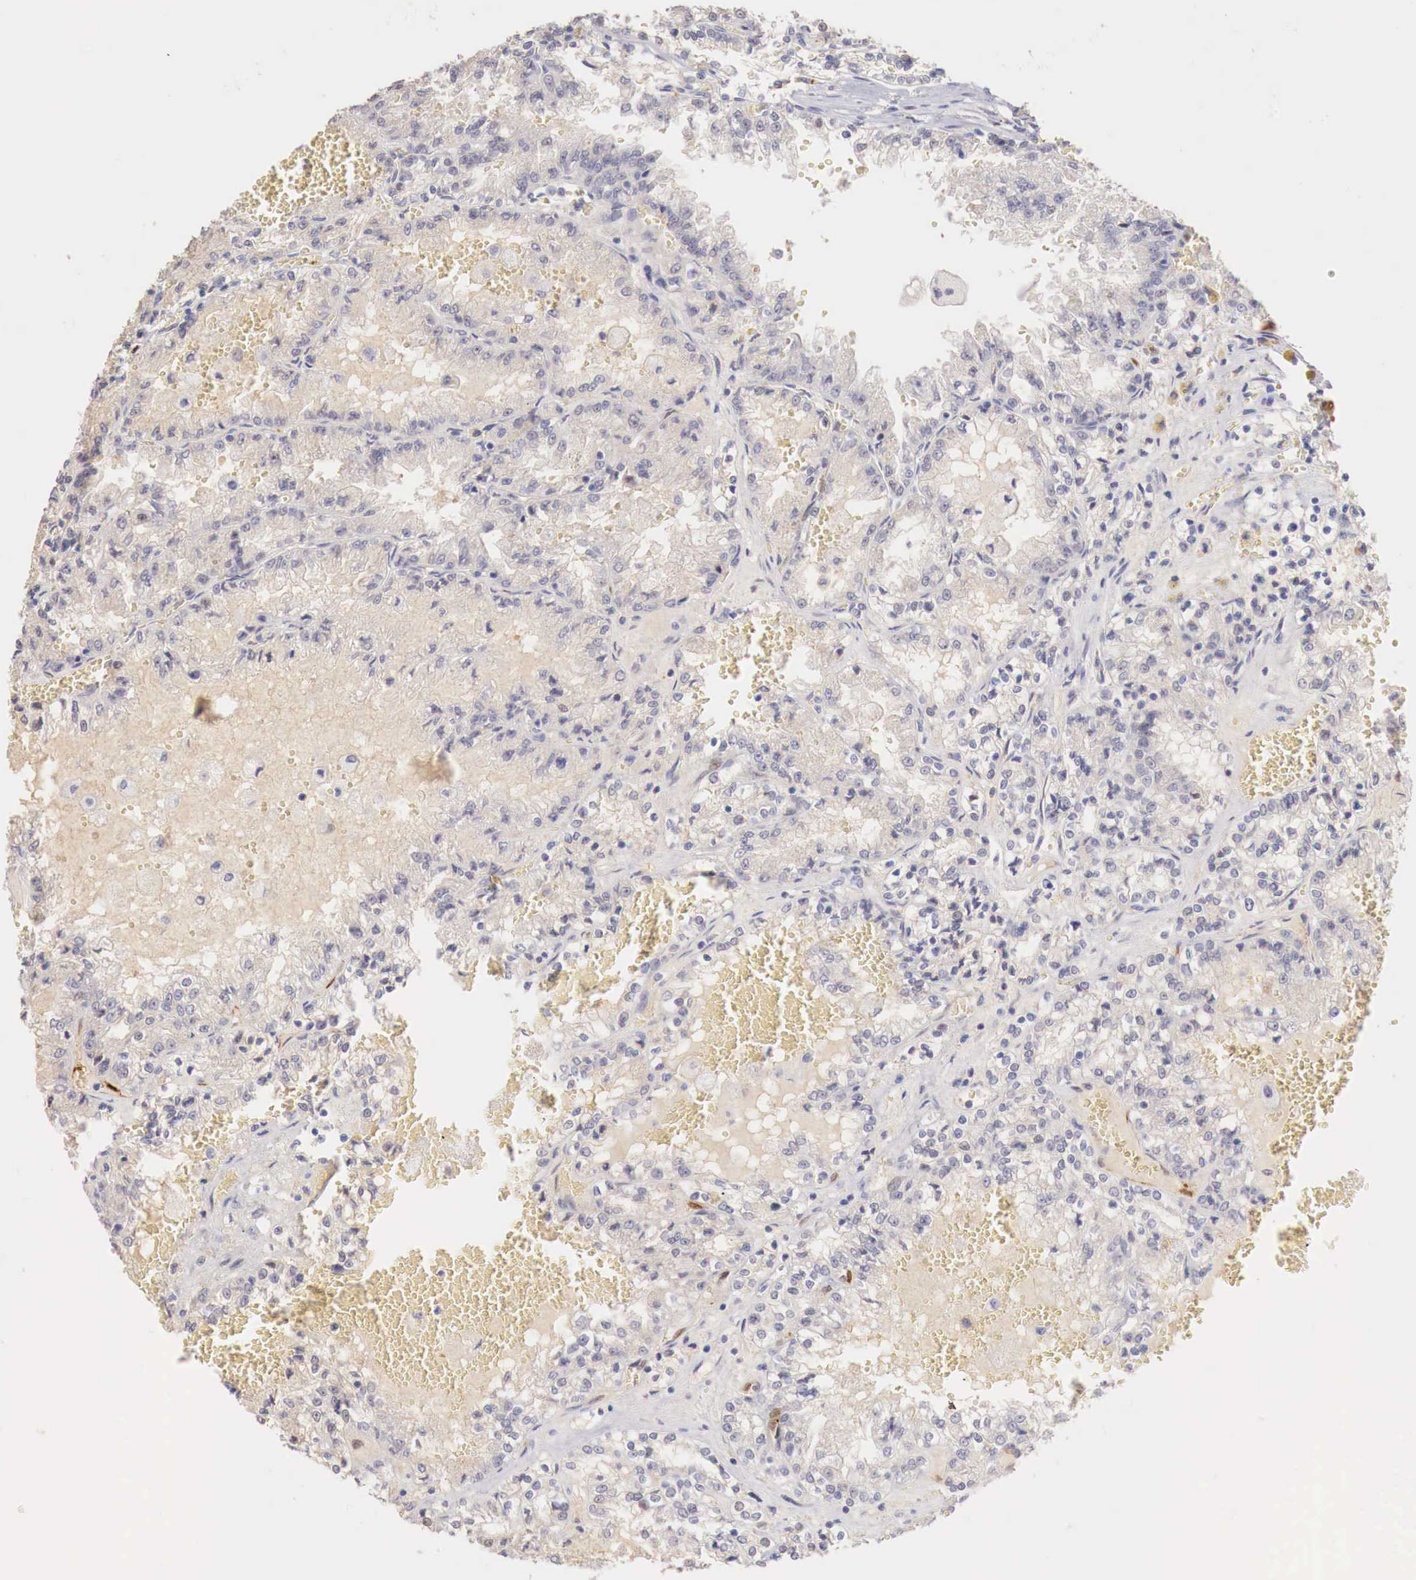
{"staining": {"intensity": "negative", "quantity": "none", "location": "none"}, "tissue": "renal cancer", "cell_type": "Tumor cells", "image_type": "cancer", "snomed": [{"axis": "morphology", "description": "Adenocarcinoma, NOS"}, {"axis": "topography", "description": "Kidney"}], "caption": "IHC of human renal cancer (adenocarcinoma) exhibits no positivity in tumor cells. (IHC, brightfield microscopy, high magnification).", "gene": "ITIH6", "patient": {"sex": "female", "age": 56}}